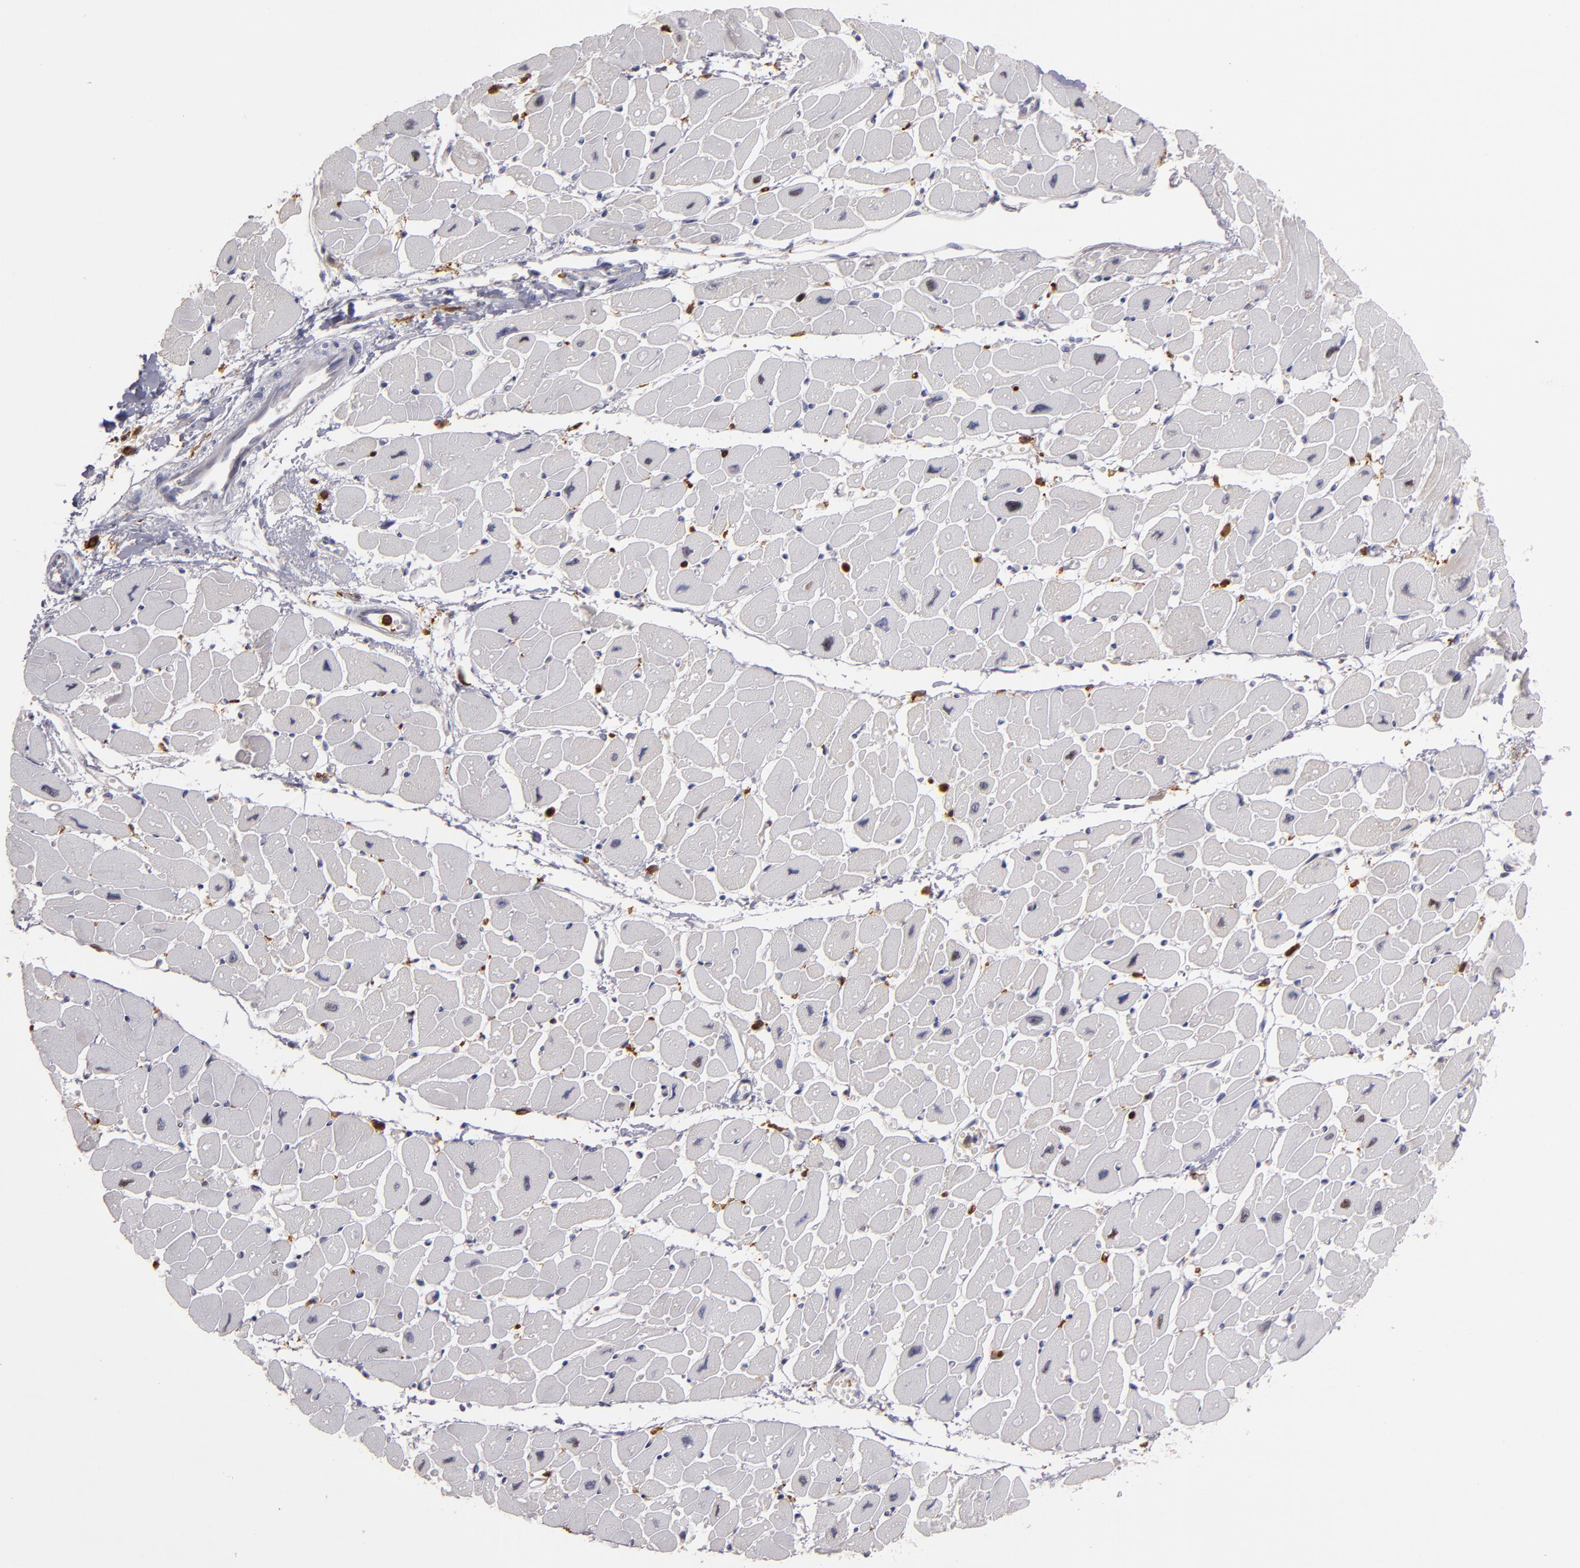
{"staining": {"intensity": "weak", "quantity": "<25%", "location": "nuclear"}, "tissue": "heart muscle", "cell_type": "Cardiomyocytes", "image_type": "normal", "snomed": [{"axis": "morphology", "description": "Normal tissue, NOS"}, {"axis": "topography", "description": "Heart"}], "caption": "DAB (3,3'-diaminobenzidine) immunohistochemical staining of normal human heart muscle exhibits no significant positivity in cardiomyocytes. The staining was performed using DAB to visualize the protein expression in brown, while the nuclei were stained in blue with hematoxylin (Magnification: 20x).", "gene": "WAS", "patient": {"sex": "female", "age": 54}}